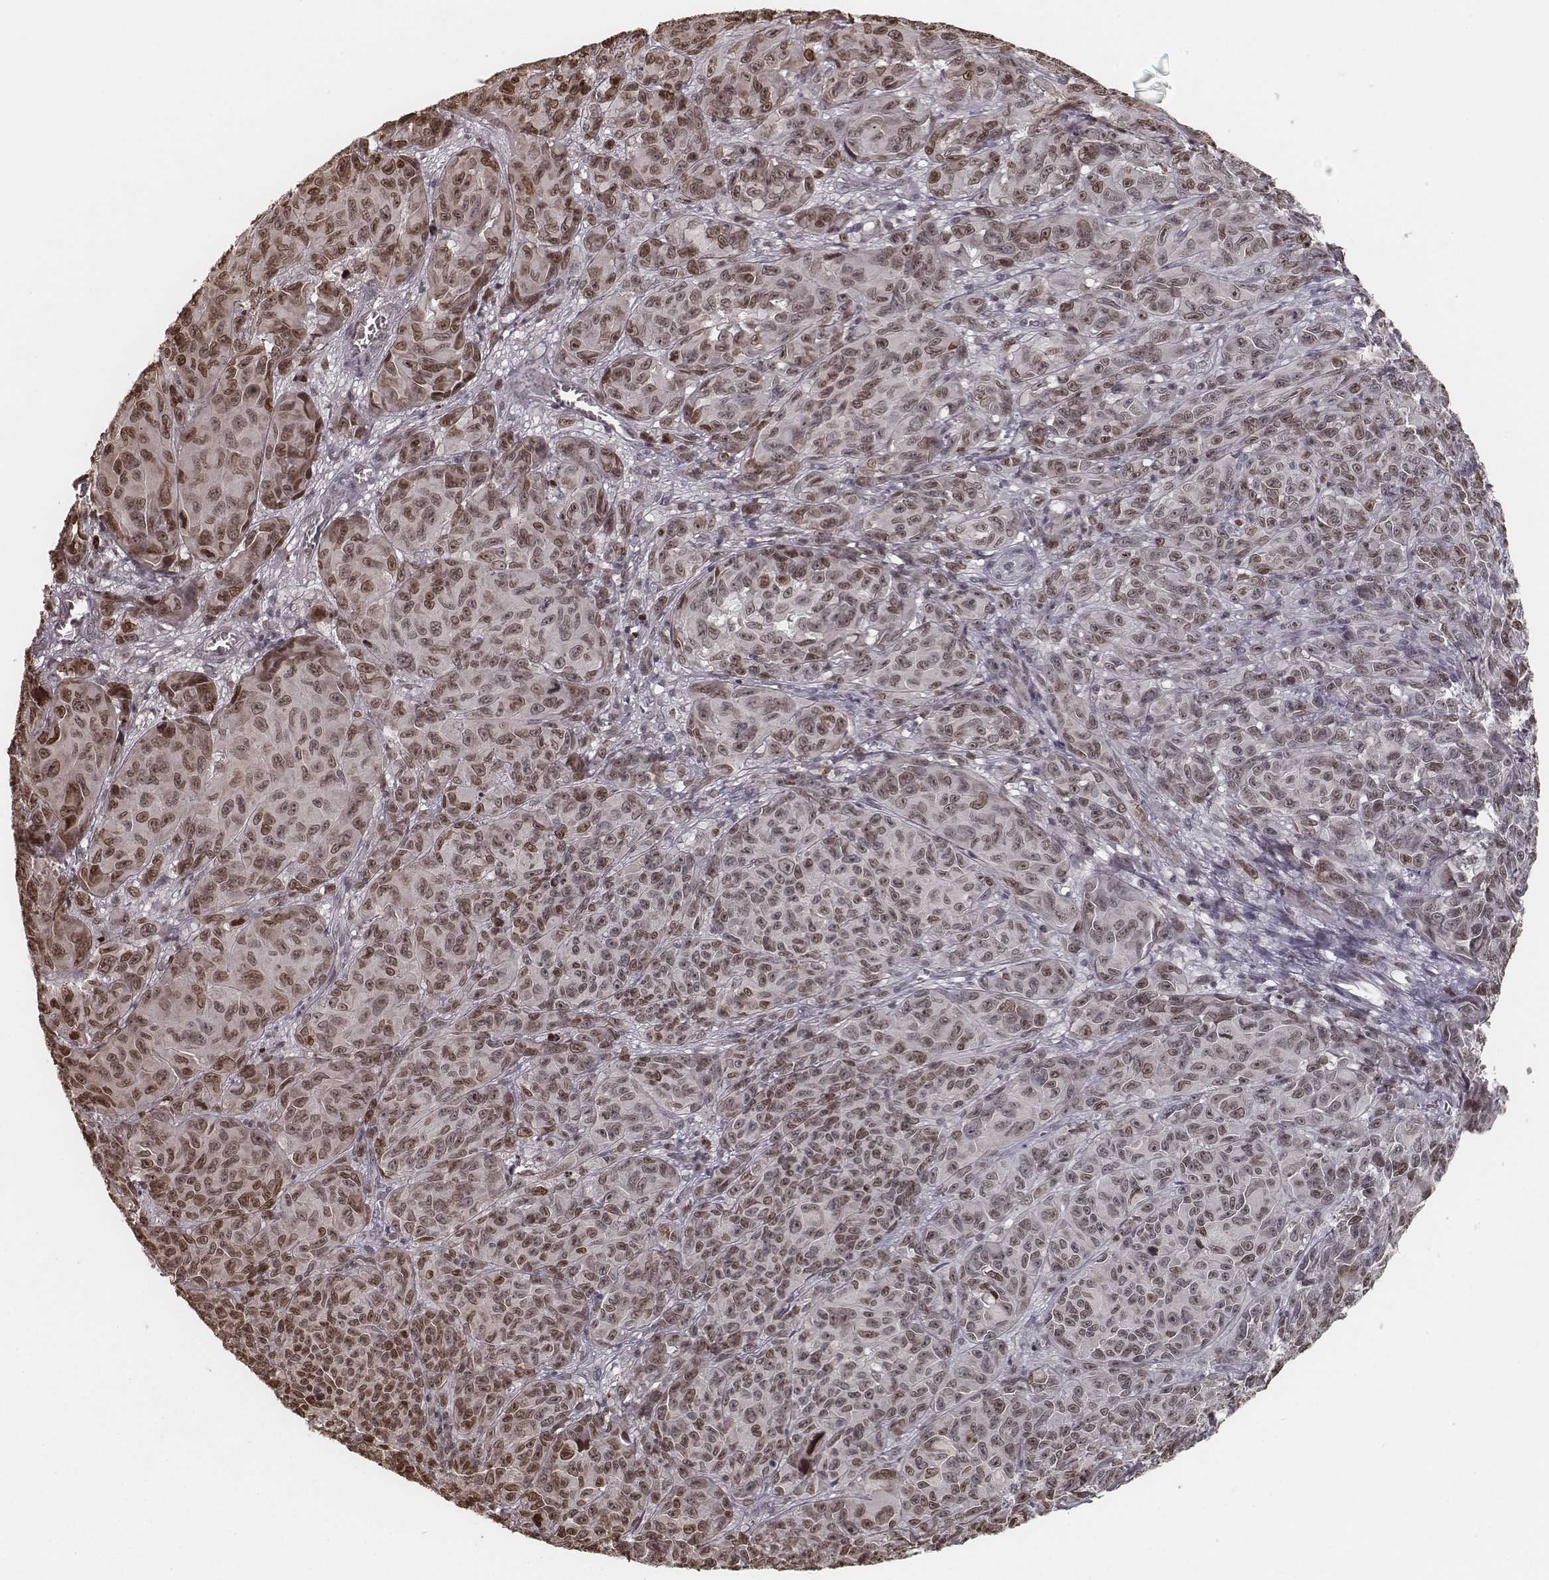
{"staining": {"intensity": "moderate", "quantity": ">75%", "location": "nuclear"}, "tissue": "melanoma", "cell_type": "Tumor cells", "image_type": "cancer", "snomed": [{"axis": "morphology", "description": "Malignant melanoma, NOS"}, {"axis": "topography", "description": "Vulva, labia, clitoris and Bartholin´s gland, NO"}], "caption": "Immunohistochemistry (DAB (3,3'-diaminobenzidine)) staining of melanoma displays moderate nuclear protein staining in approximately >75% of tumor cells.", "gene": "HMGA2", "patient": {"sex": "female", "age": 75}}